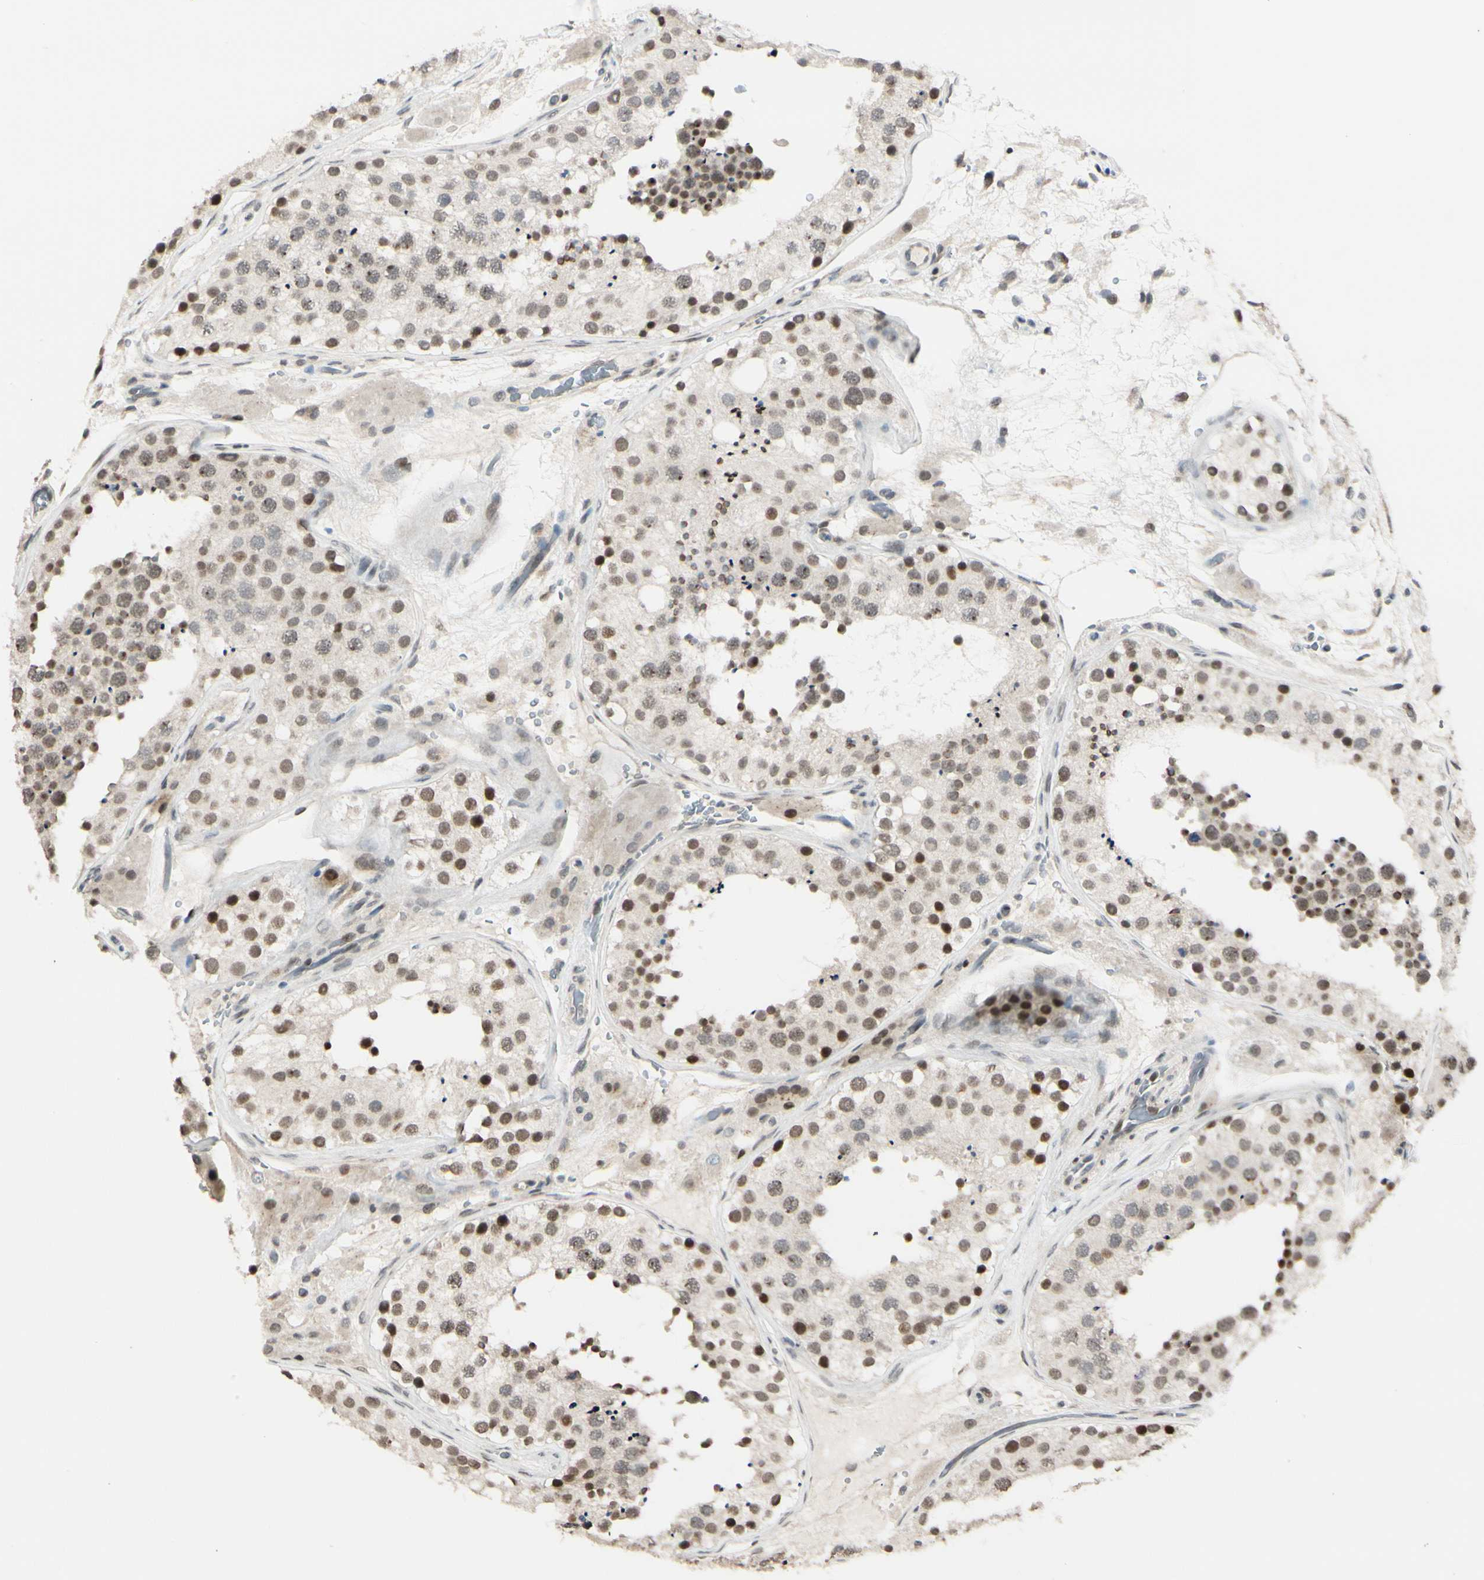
{"staining": {"intensity": "weak", "quantity": ">75%", "location": "cytoplasmic/membranous,nuclear"}, "tissue": "testis", "cell_type": "Cells in seminiferous ducts", "image_type": "normal", "snomed": [{"axis": "morphology", "description": "Normal tissue, NOS"}, {"axis": "topography", "description": "Testis"}], "caption": "The image reveals immunohistochemical staining of benign testis. There is weak cytoplasmic/membranous,nuclear staining is seen in about >75% of cells in seminiferous ducts.", "gene": "BRMS1", "patient": {"sex": "male", "age": 26}}